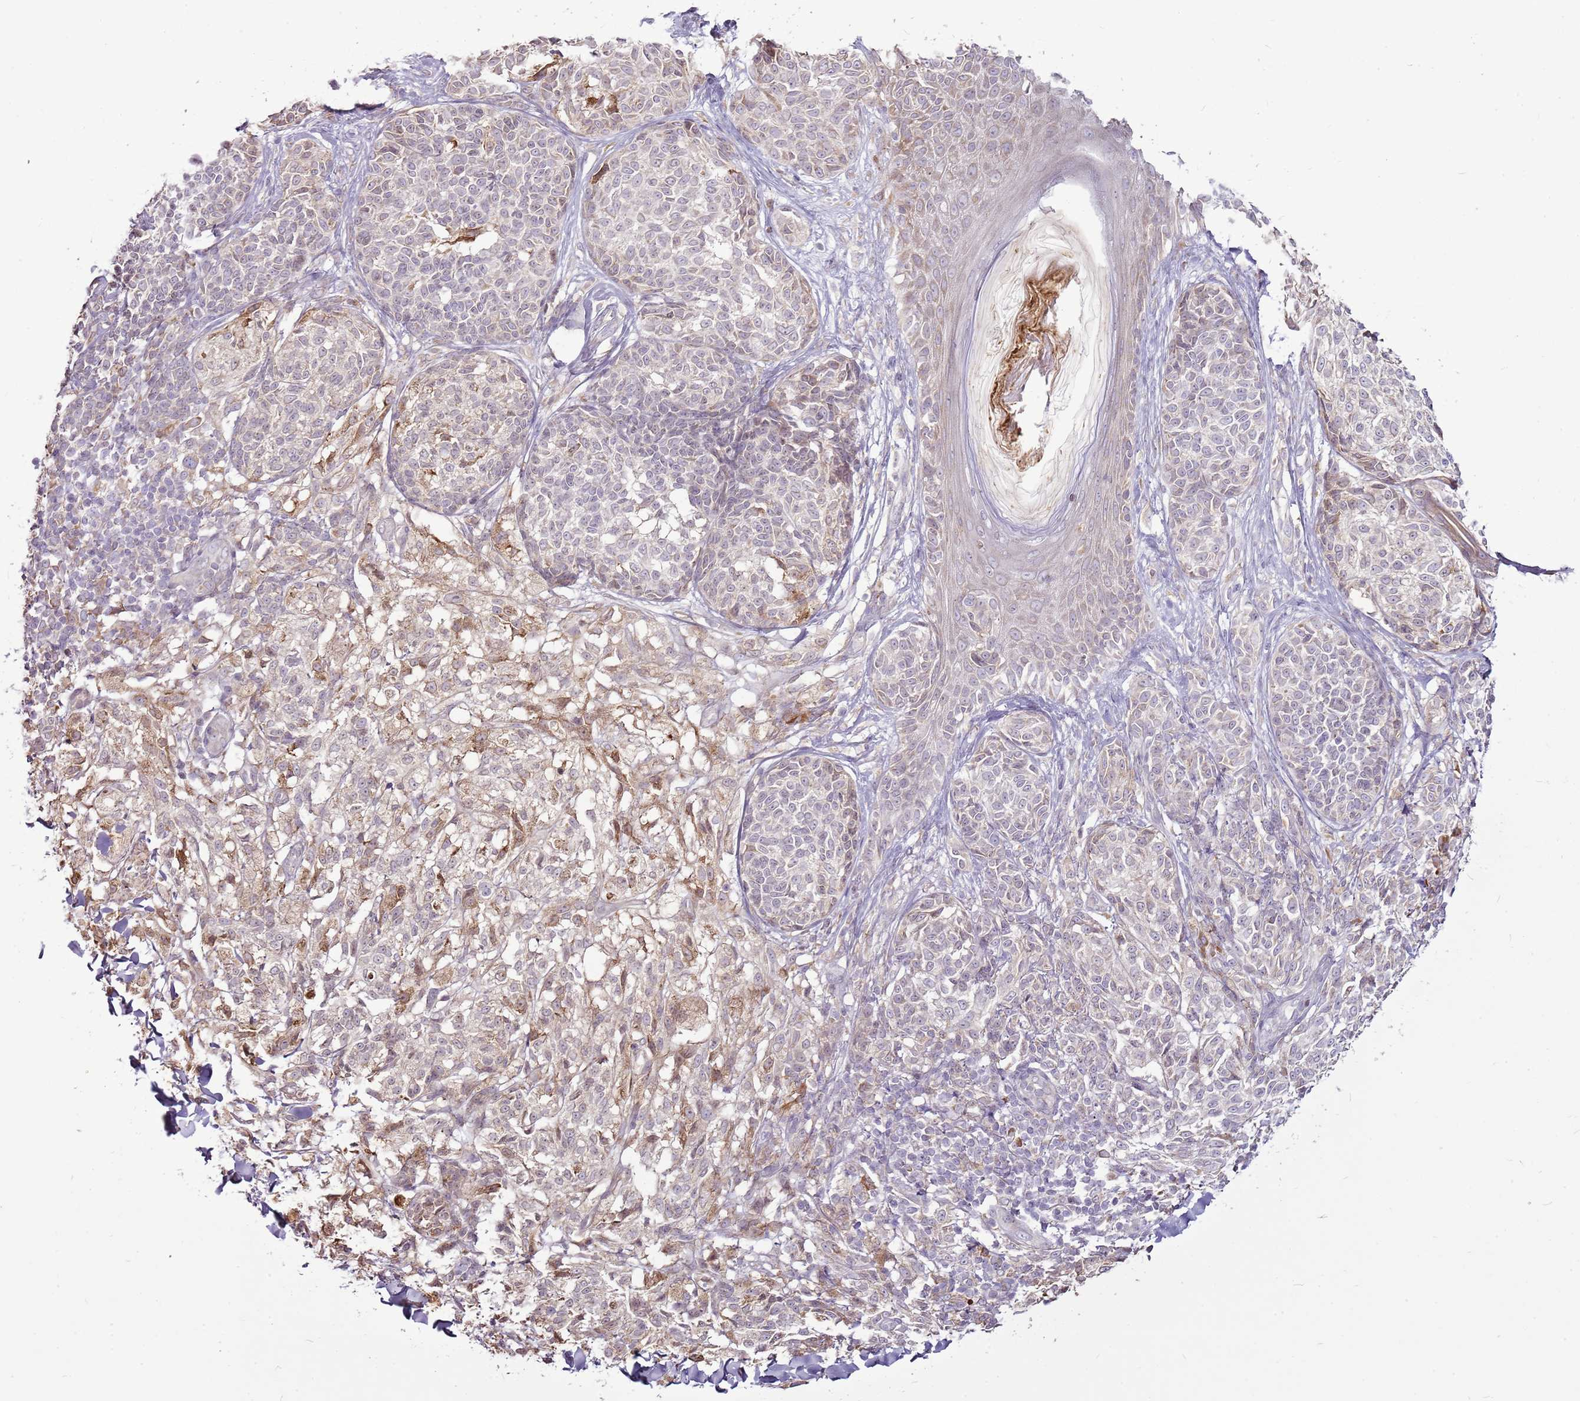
{"staining": {"intensity": "weak", "quantity": "<25%", "location": "cytoplasmic/membranous"}, "tissue": "melanoma", "cell_type": "Tumor cells", "image_type": "cancer", "snomed": [{"axis": "morphology", "description": "Malignant melanoma, NOS"}, {"axis": "topography", "description": "Skin of upper extremity"}], "caption": "Immunohistochemical staining of human melanoma demonstrates no significant staining in tumor cells.", "gene": "TMED10", "patient": {"sex": "male", "age": 40}}